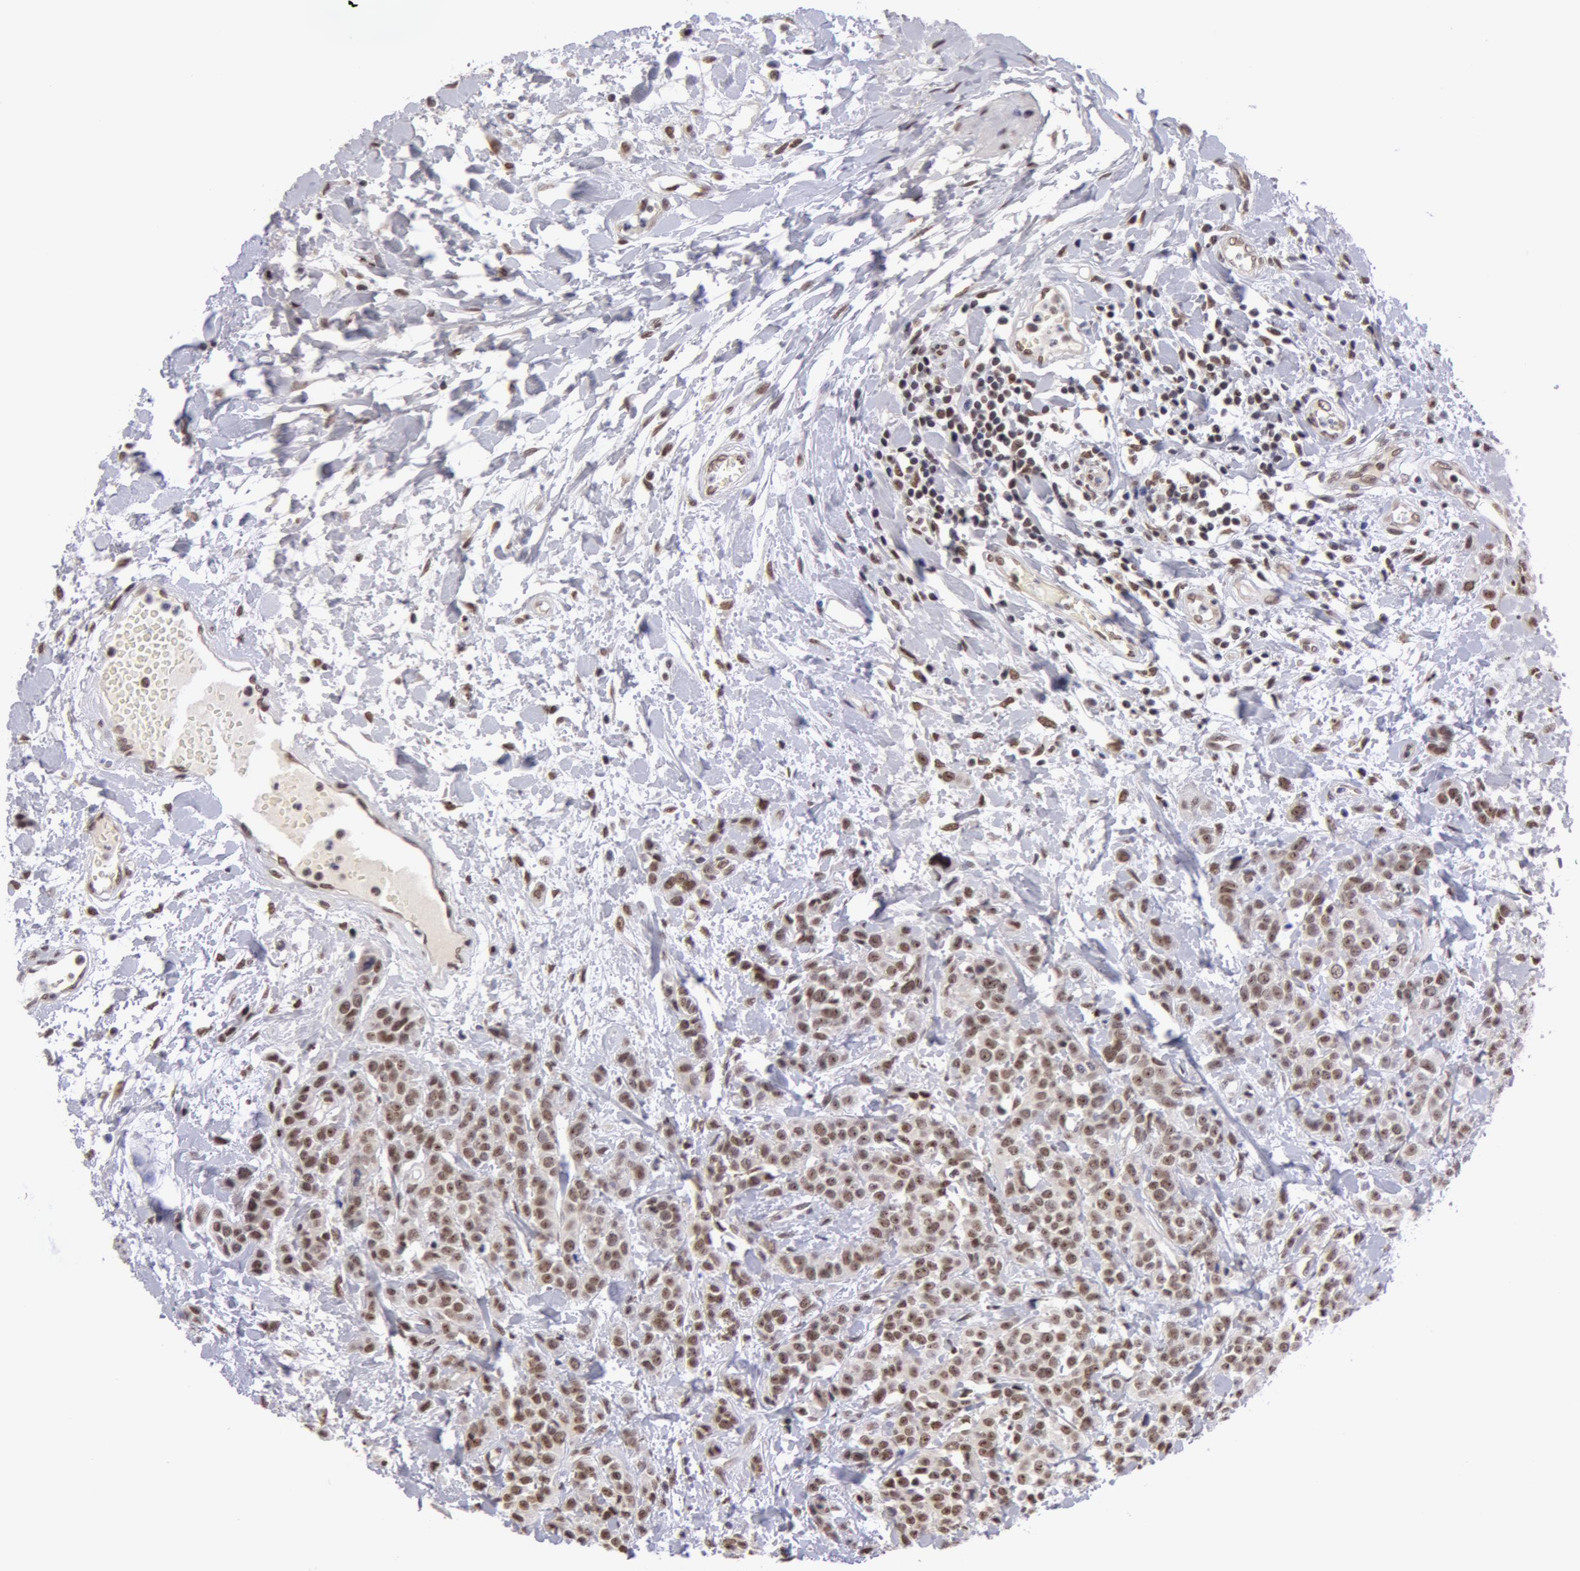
{"staining": {"intensity": "moderate", "quantity": "25%-75%", "location": "nuclear"}, "tissue": "urothelial cancer", "cell_type": "Tumor cells", "image_type": "cancer", "snomed": [{"axis": "morphology", "description": "Urothelial carcinoma, High grade"}, {"axis": "topography", "description": "Urinary bladder"}], "caption": "High-magnification brightfield microscopy of urothelial cancer stained with DAB (3,3'-diaminobenzidine) (brown) and counterstained with hematoxylin (blue). tumor cells exhibit moderate nuclear expression is identified in about25%-75% of cells.", "gene": "VRTN", "patient": {"sex": "male", "age": 56}}